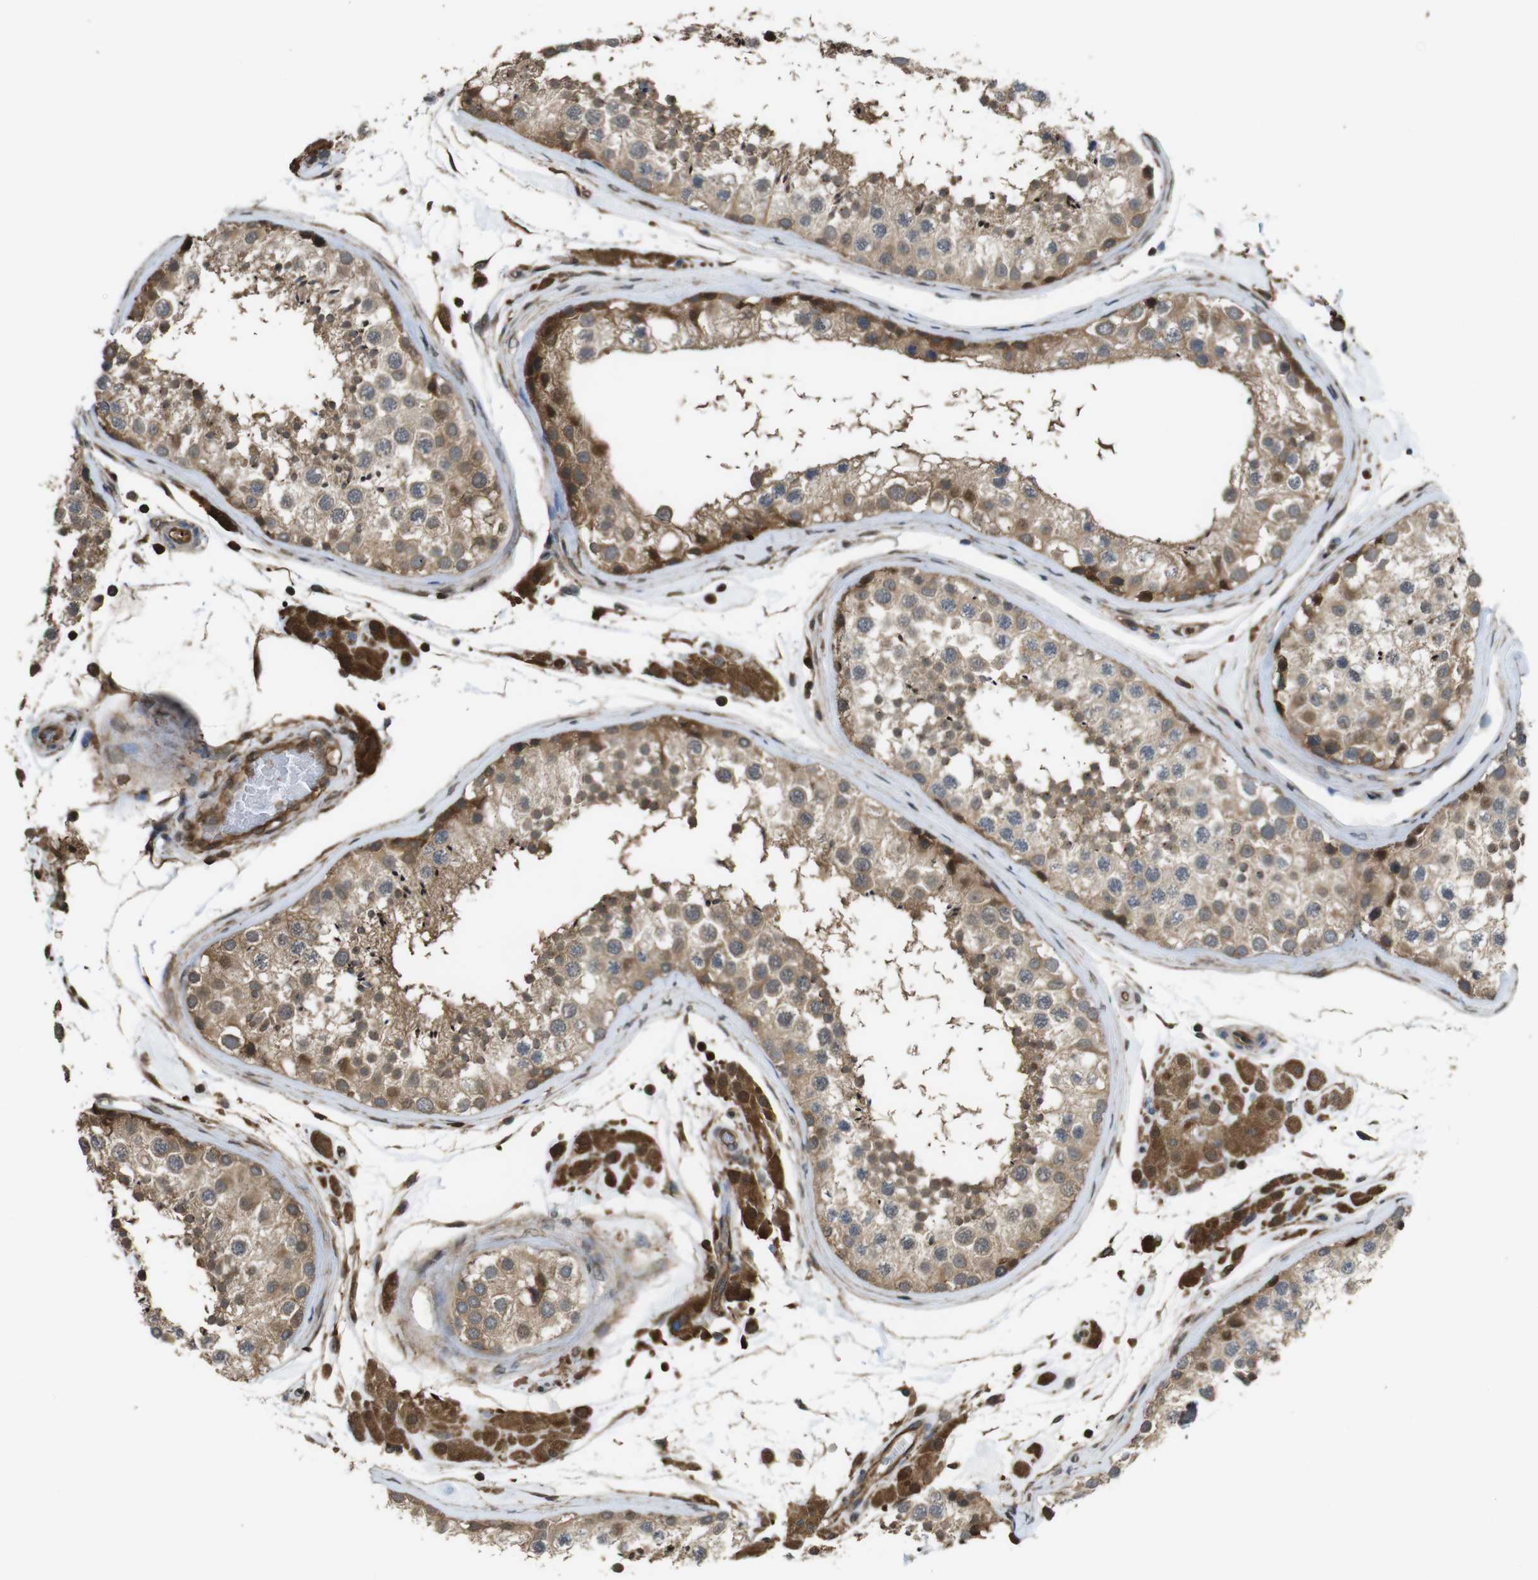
{"staining": {"intensity": "moderate", "quantity": ">75%", "location": "cytoplasmic/membranous"}, "tissue": "testis", "cell_type": "Cells in seminiferous ducts", "image_type": "normal", "snomed": [{"axis": "morphology", "description": "Normal tissue, NOS"}, {"axis": "topography", "description": "Testis"}], "caption": "Testis stained for a protein shows moderate cytoplasmic/membranous positivity in cells in seminiferous ducts. The staining was performed using DAB to visualize the protein expression in brown, while the nuclei were stained in blue with hematoxylin (Magnification: 20x).", "gene": "ARHGDIA", "patient": {"sex": "male", "age": 46}}